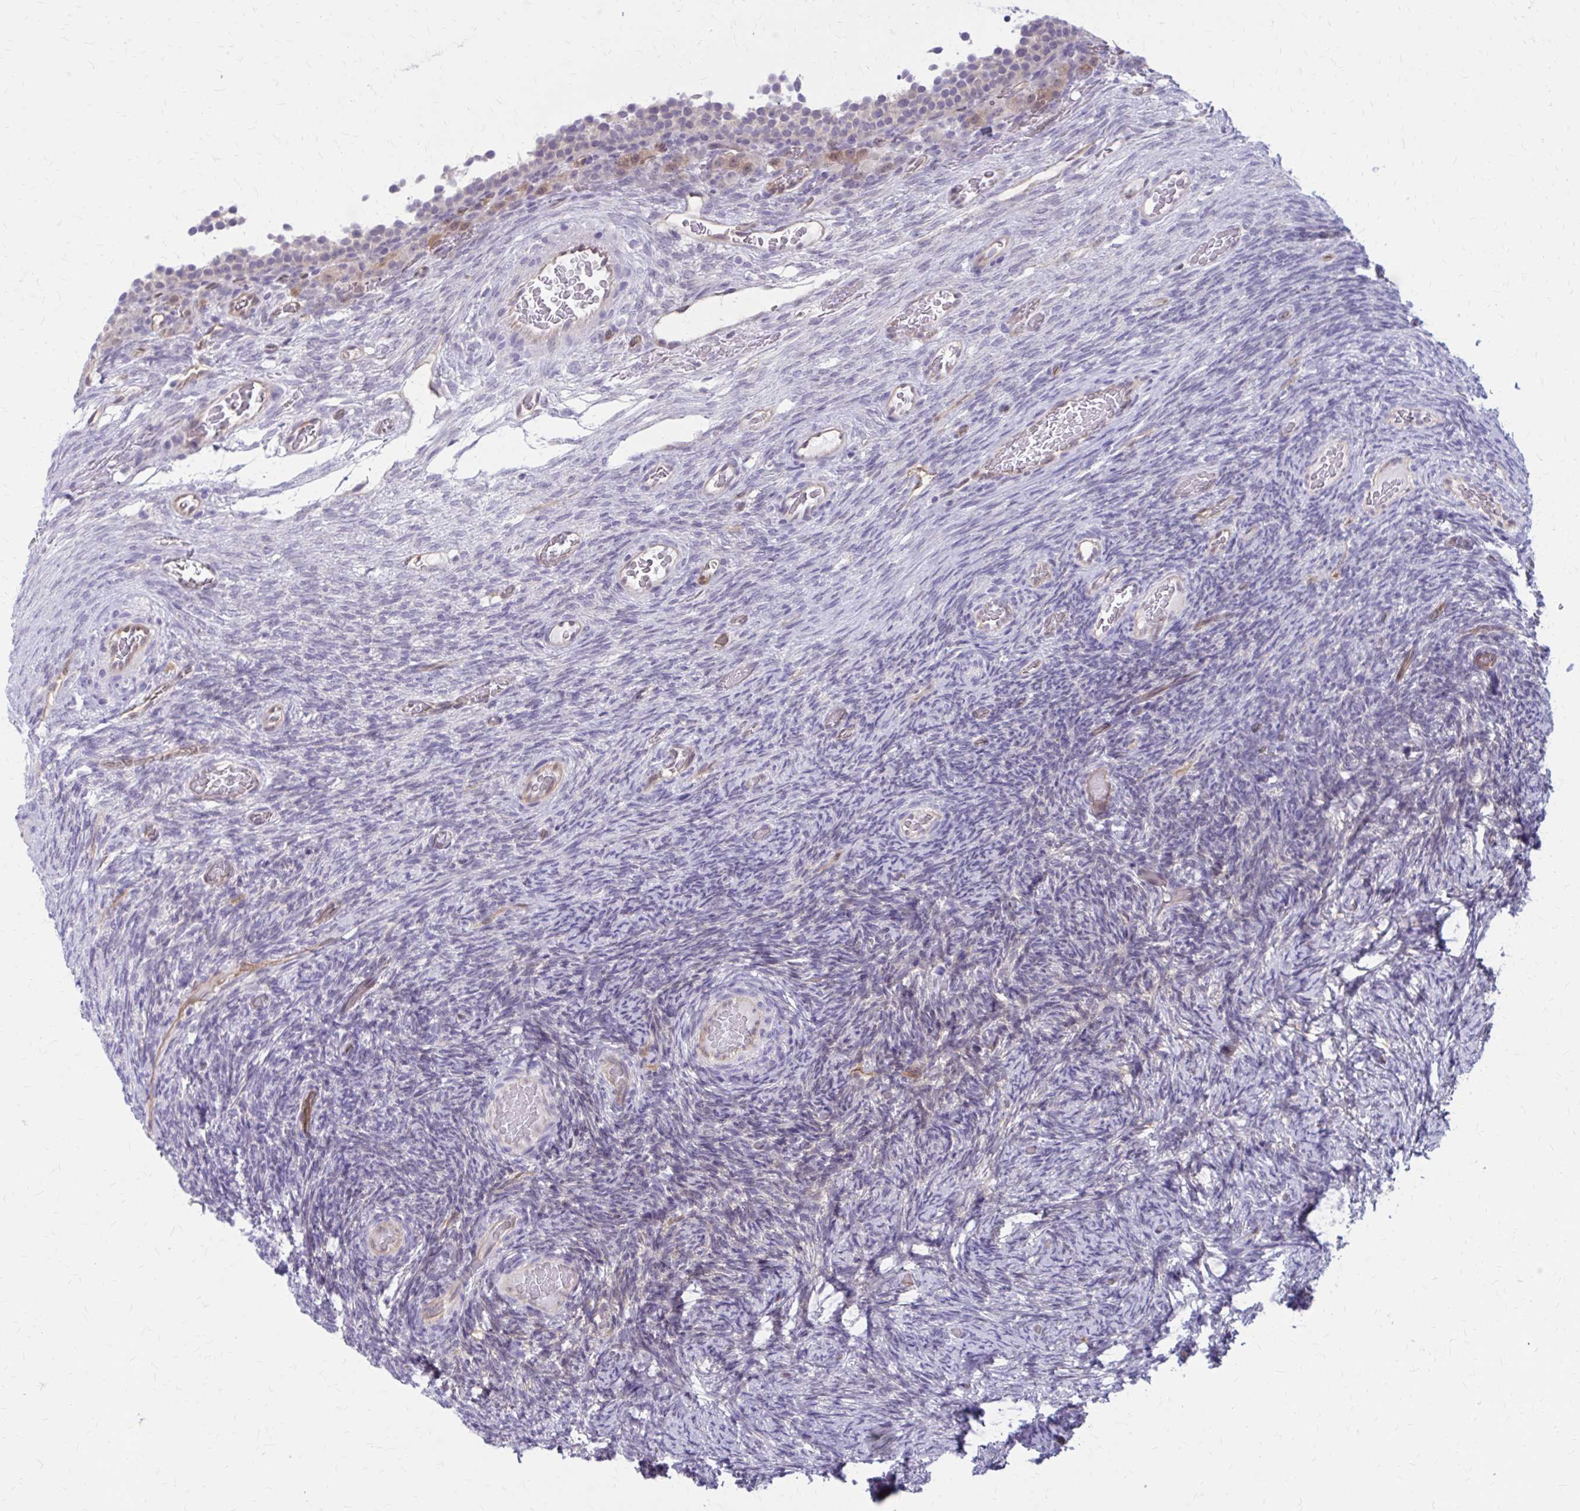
{"staining": {"intensity": "negative", "quantity": "none", "location": "none"}, "tissue": "ovary", "cell_type": "Follicle cells", "image_type": "normal", "snomed": [{"axis": "morphology", "description": "Normal tissue, NOS"}, {"axis": "topography", "description": "Ovary"}], "caption": "Photomicrograph shows no protein staining in follicle cells of normal ovary.", "gene": "CLIC2", "patient": {"sex": "female", "age": 34}}